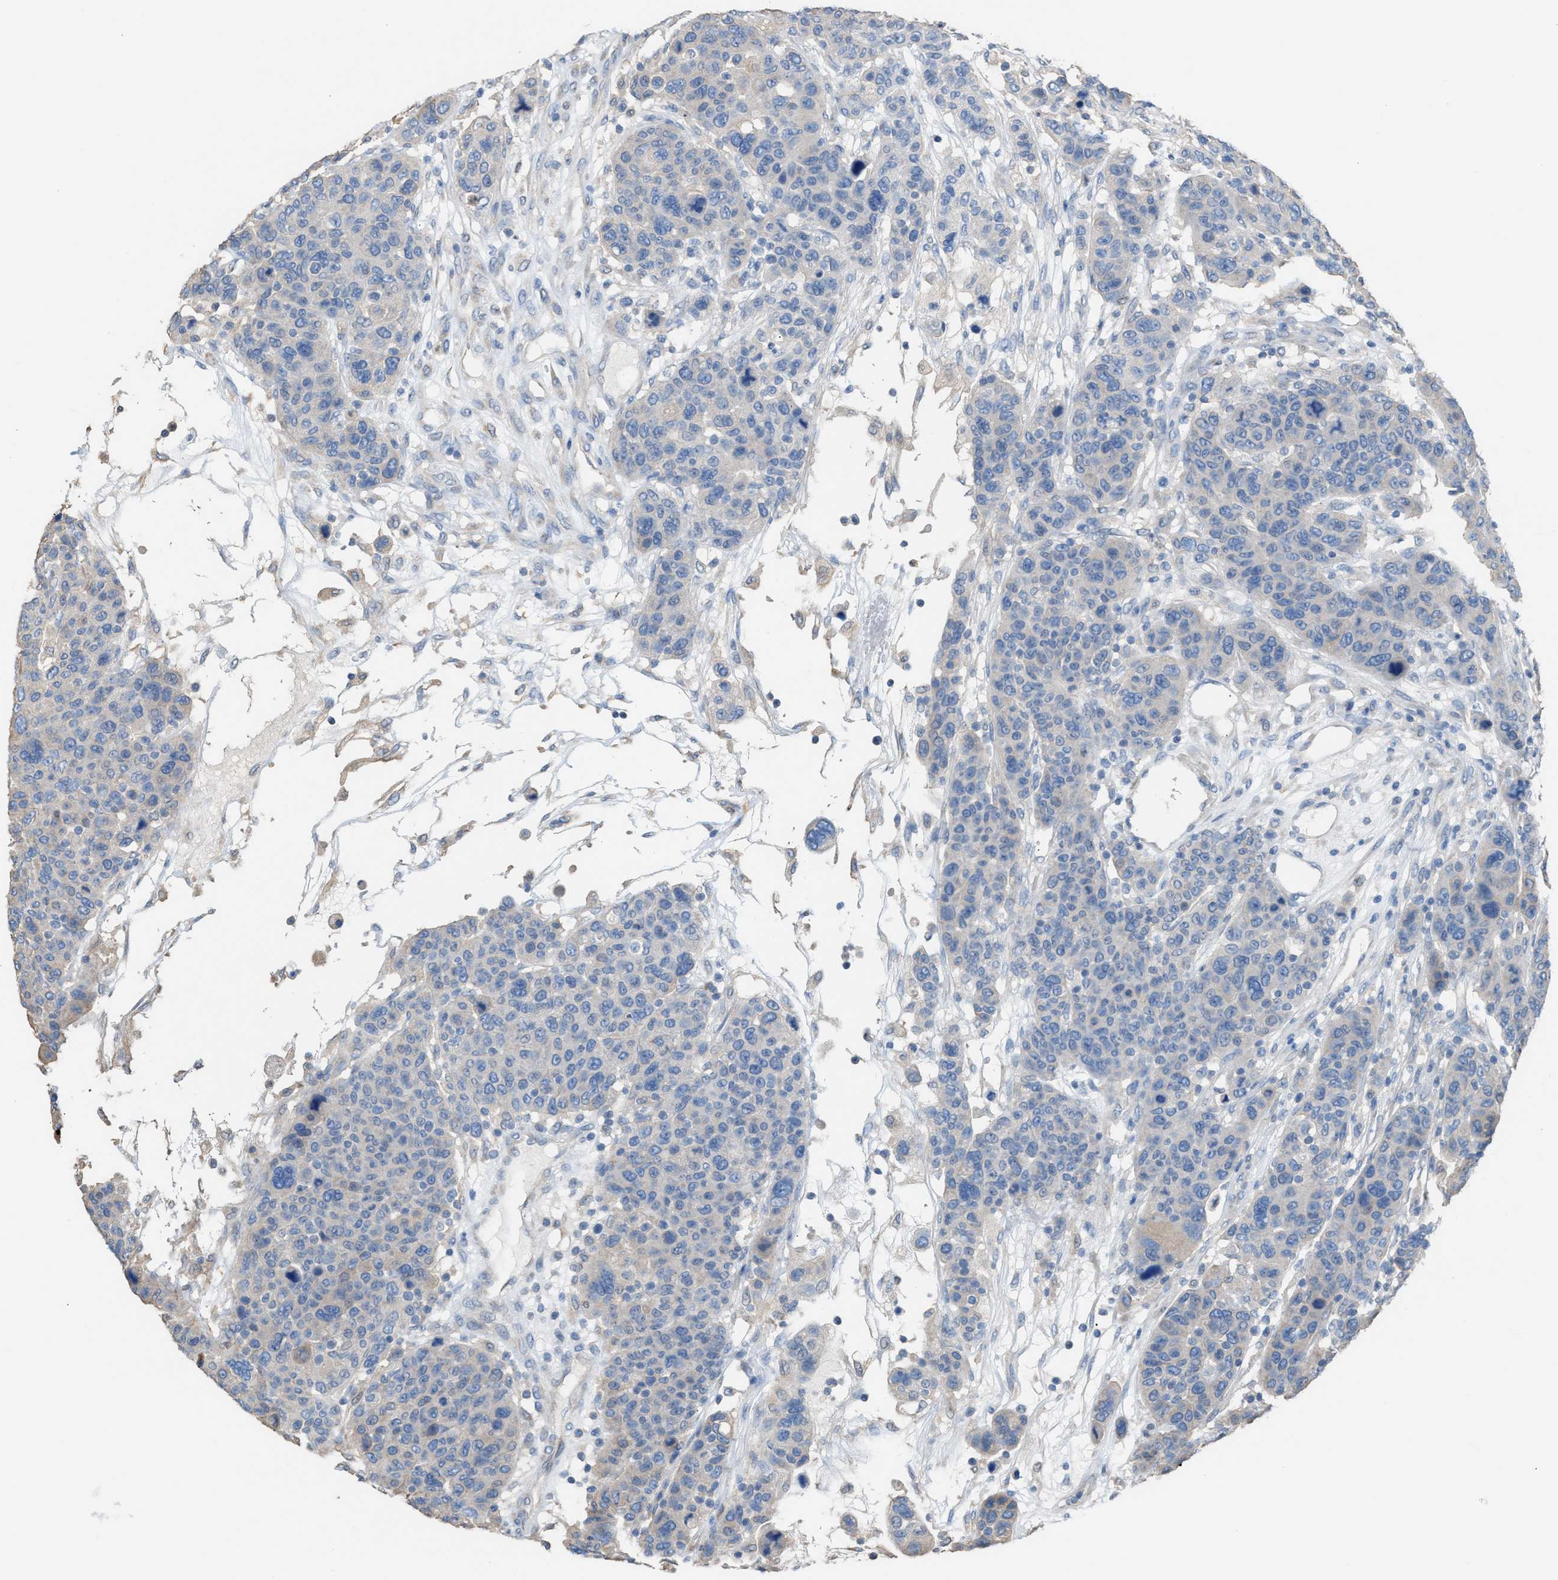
{"staining": {"intensity": "negative", "quantity": "none", "location": "none"}, "tissue": "breast cancer", "cell_type": "Tumor cells", "image_type": "cancer", "snomed": [{"axis": "morphology", "description": "Duct carcinoma"}, {"axis": "topography", "description": "Breast"}], "caption": "Protein analysis of breast cancer (intraductal carcinoma) reveals no significant expression in tumor cells. Nuclei are stained in blue.", "gene": "NQO2", "patient": {"sex": "female", "age": 37}}